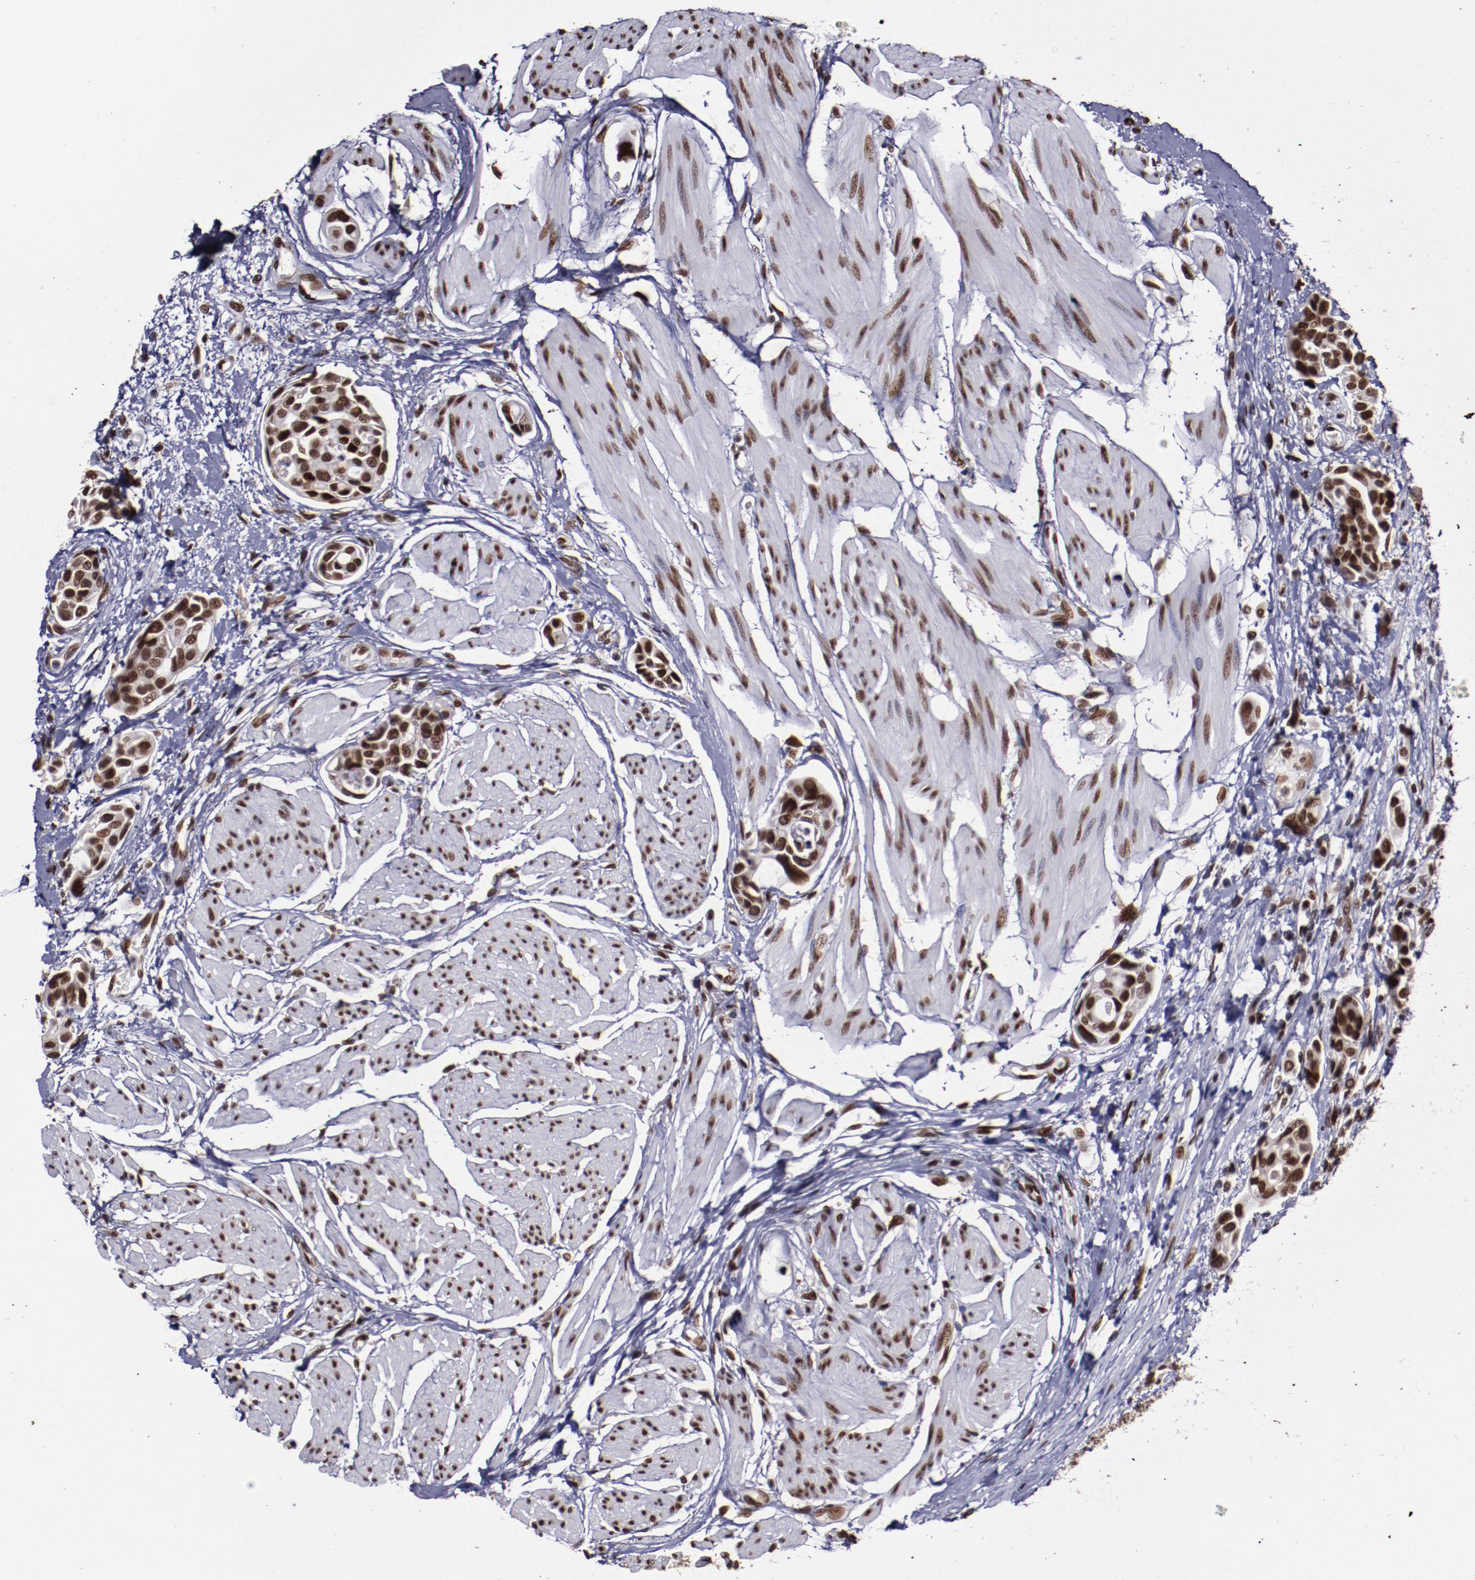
{"staining": {"intensity": "strong", "quantity": ">75%", "location": "nuclear"}, "tissue": "urothelial cancer", "cell_type": "Tumor cells", "image_type": "cancer", "snomed": [{"axis": "morphology", "description": "Urothelial carcinoma, High grade"}, {"axis": "topography", "description": "Urinary bladder"}], "caption": "Immunohistochemical staining of human urothelial cancer reveals strong nuclear protein expression in approximately >75% of tumor cells.", "gene": "APEX1", "patient": {"sex": "male", "age": 78}}